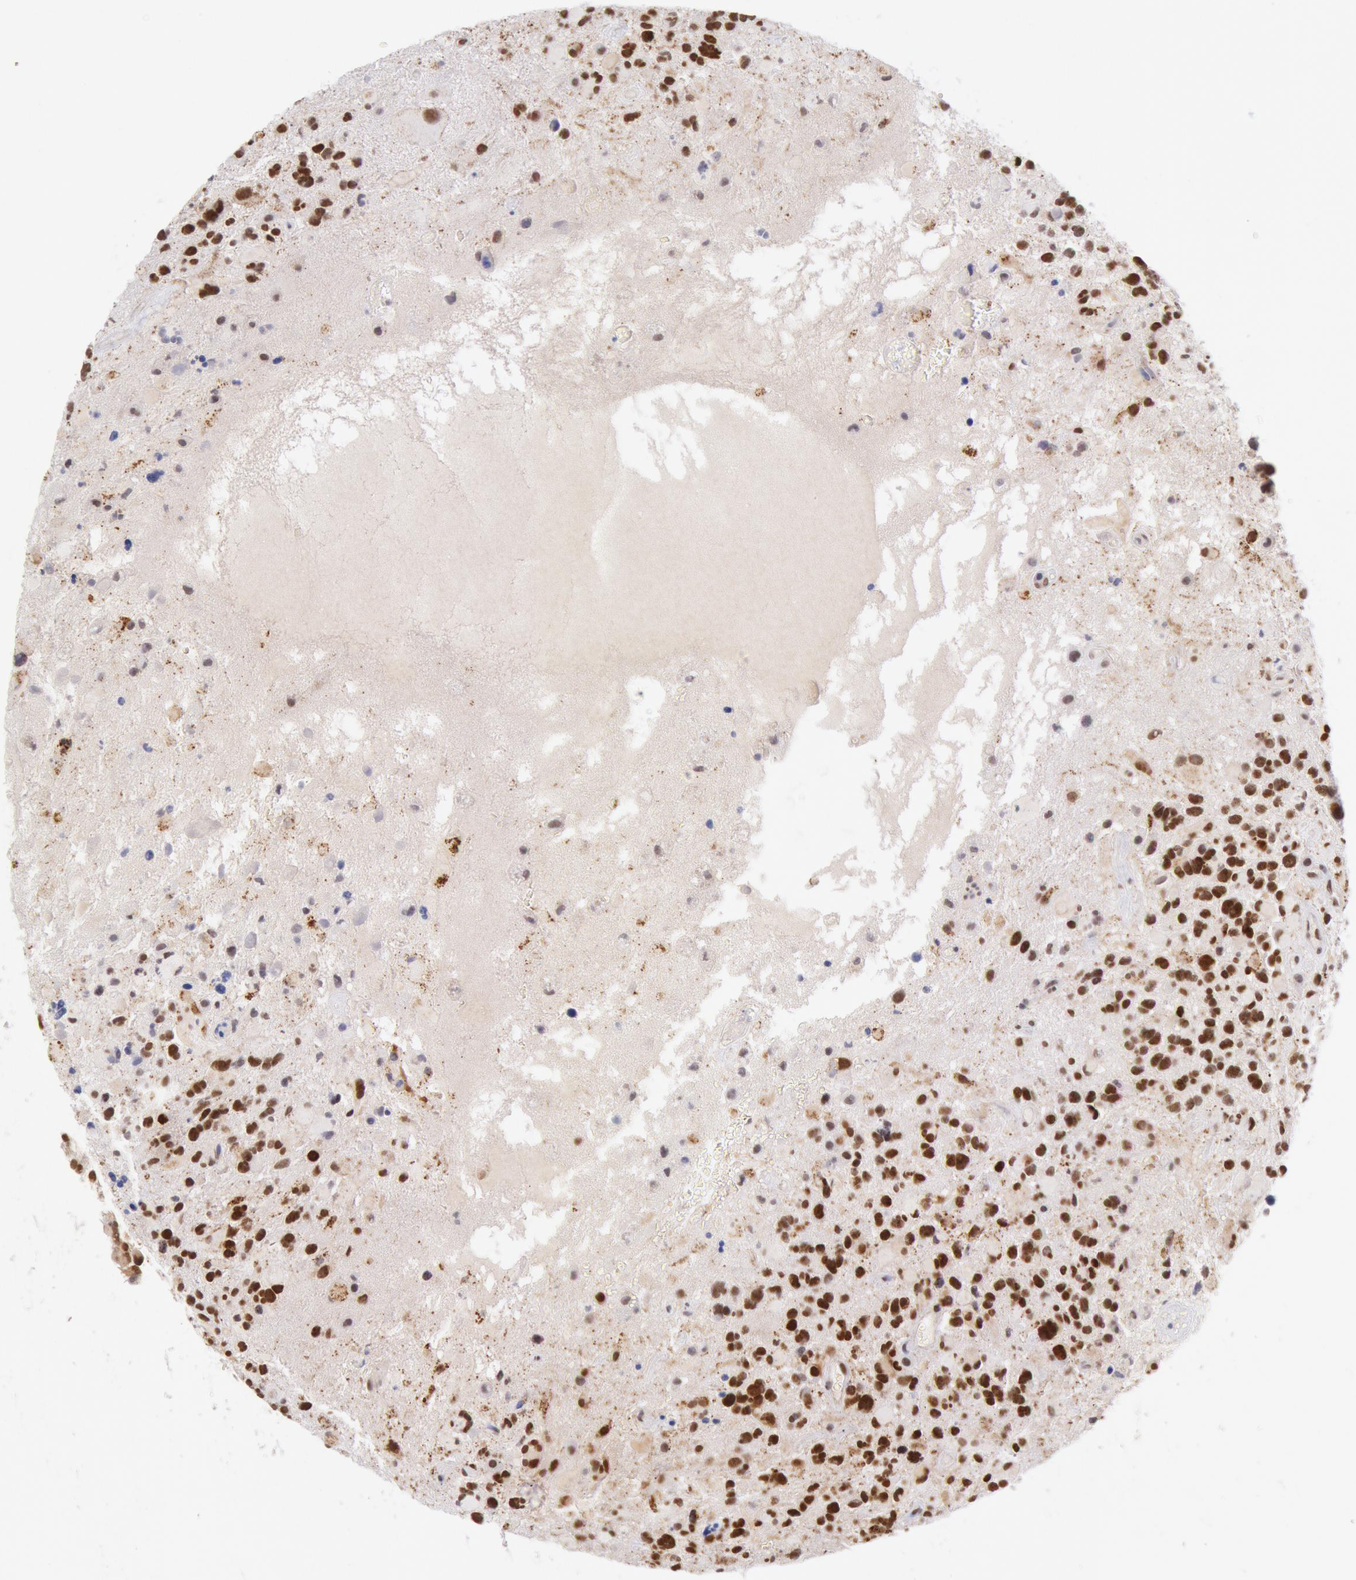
{"staining": {"intensity": "strong", "quantity": ">75%", "location": "nuclear"}, "tissue": "glioma", "cell_type": "Tumor cells", "image_type": "cancer", "snomed": [{"axis": "morphology", "description": "Glioma, malignant, High grade"}, {"axis": "topography", "description": "Brain"}], "caption": "DAB (3,3'-diaminobenzidine) immunohistochemical staining of malignant high-grade glioma exhibits strong nuclear protein staining in about >75% of tumor cells.", "gene": "CDKN2B", "patient": {"sex": "female", "age": 37}}